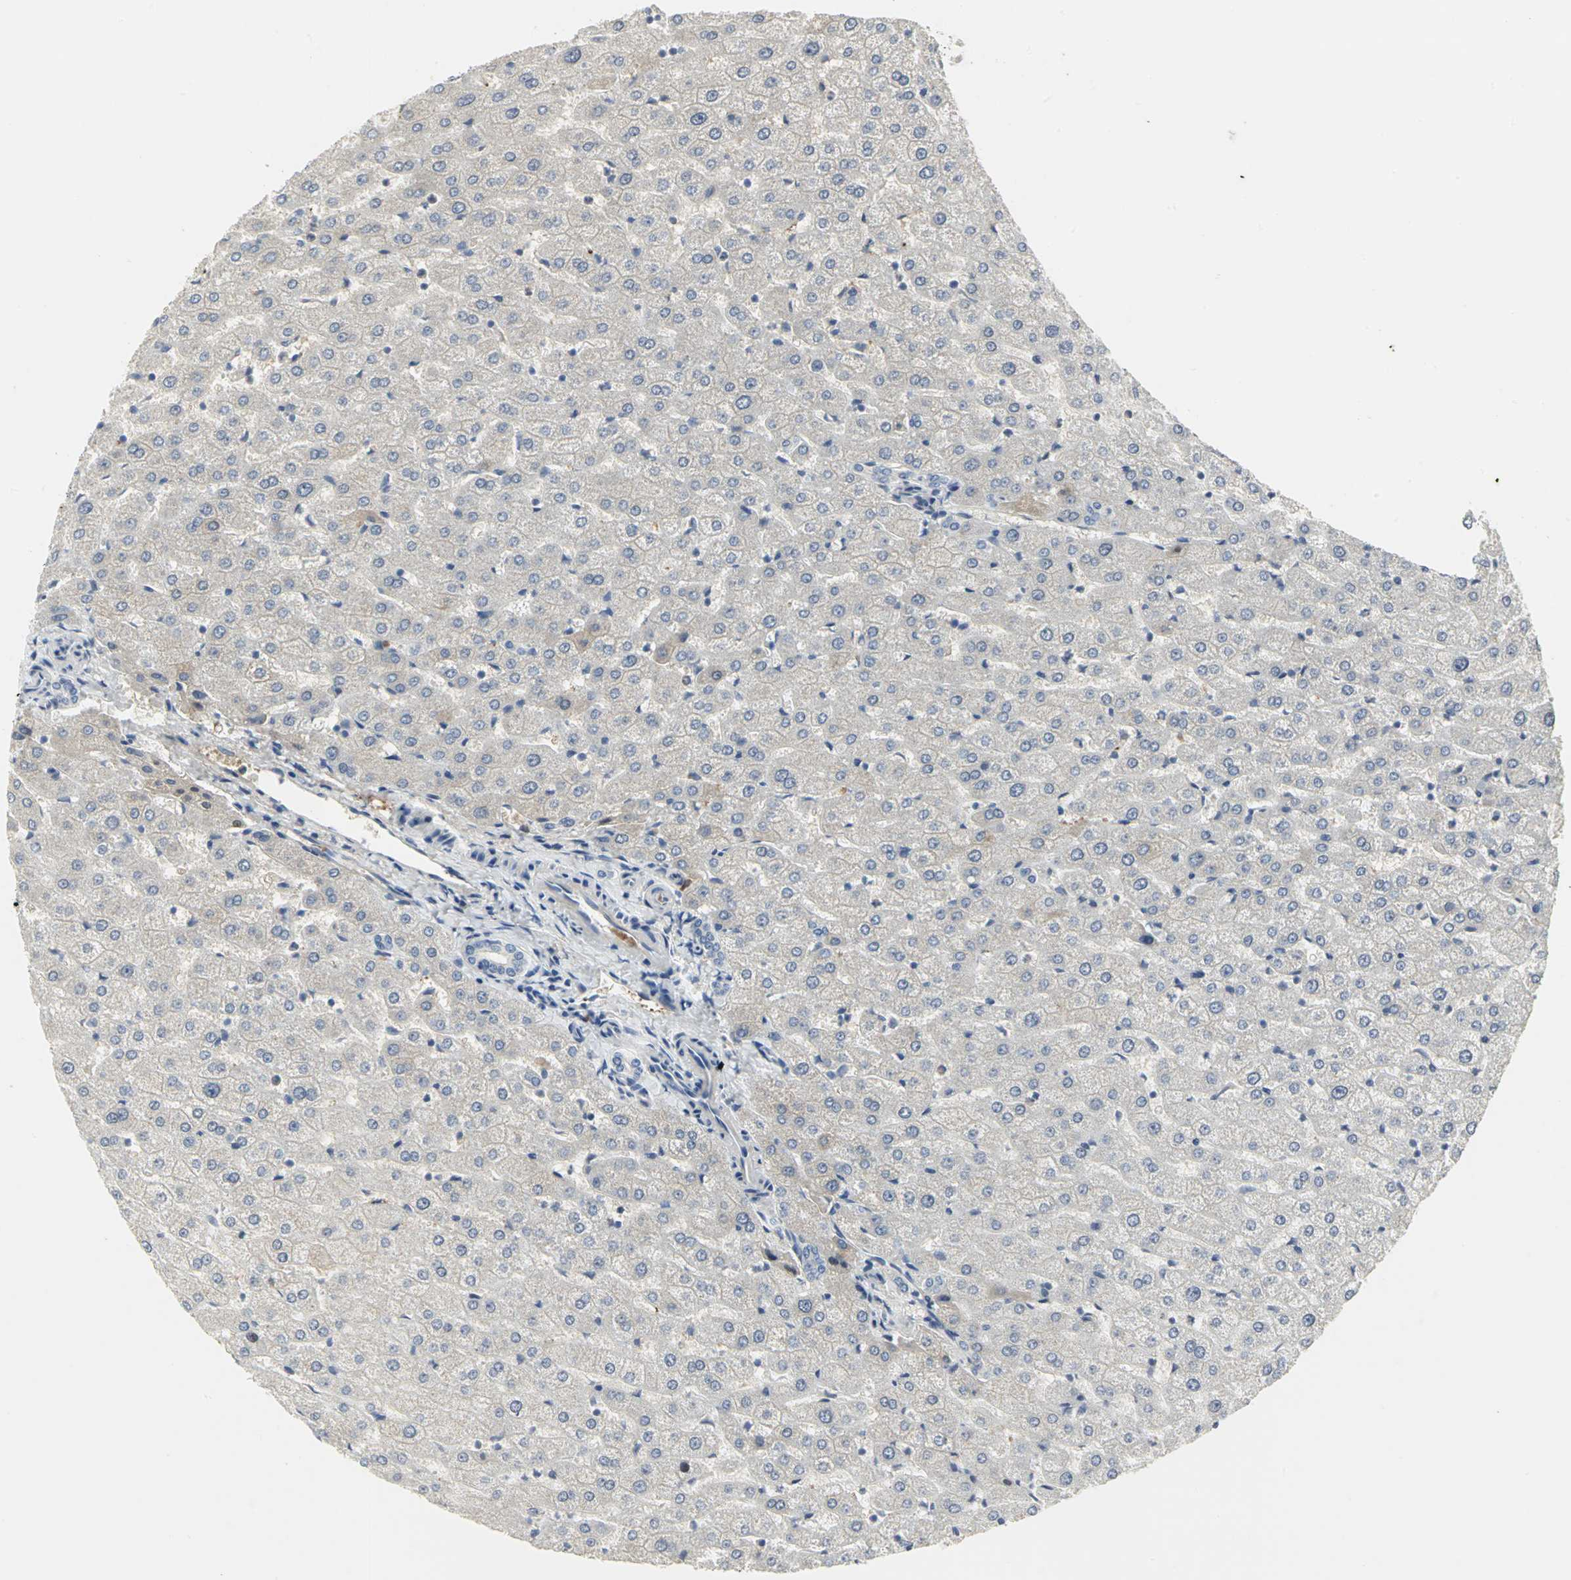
{"staining": {"intensity": "negative", "quantity": "none", "location": "none"}, "tissue": "liver", "cell_type": "Cholangiocytes", "image_type": "normal", "snomed": [{"axis": "morphology", "description": "Normal tissue, NOS"}, {"axis": "morphology", "description": "Fibrosis, NOS"}, {"axis": "topography", "description": "Liver"}], "caption": "An immunohistochemistry (IHC) micrograph of benign liver is shown. There is no staining in cholangiocytes of liver. (Immunohistochemistry (ihc), brightfield microscopy, high magnification).", "gene": "ZIC1", "patient": {"sex": "female", "age": 29}}